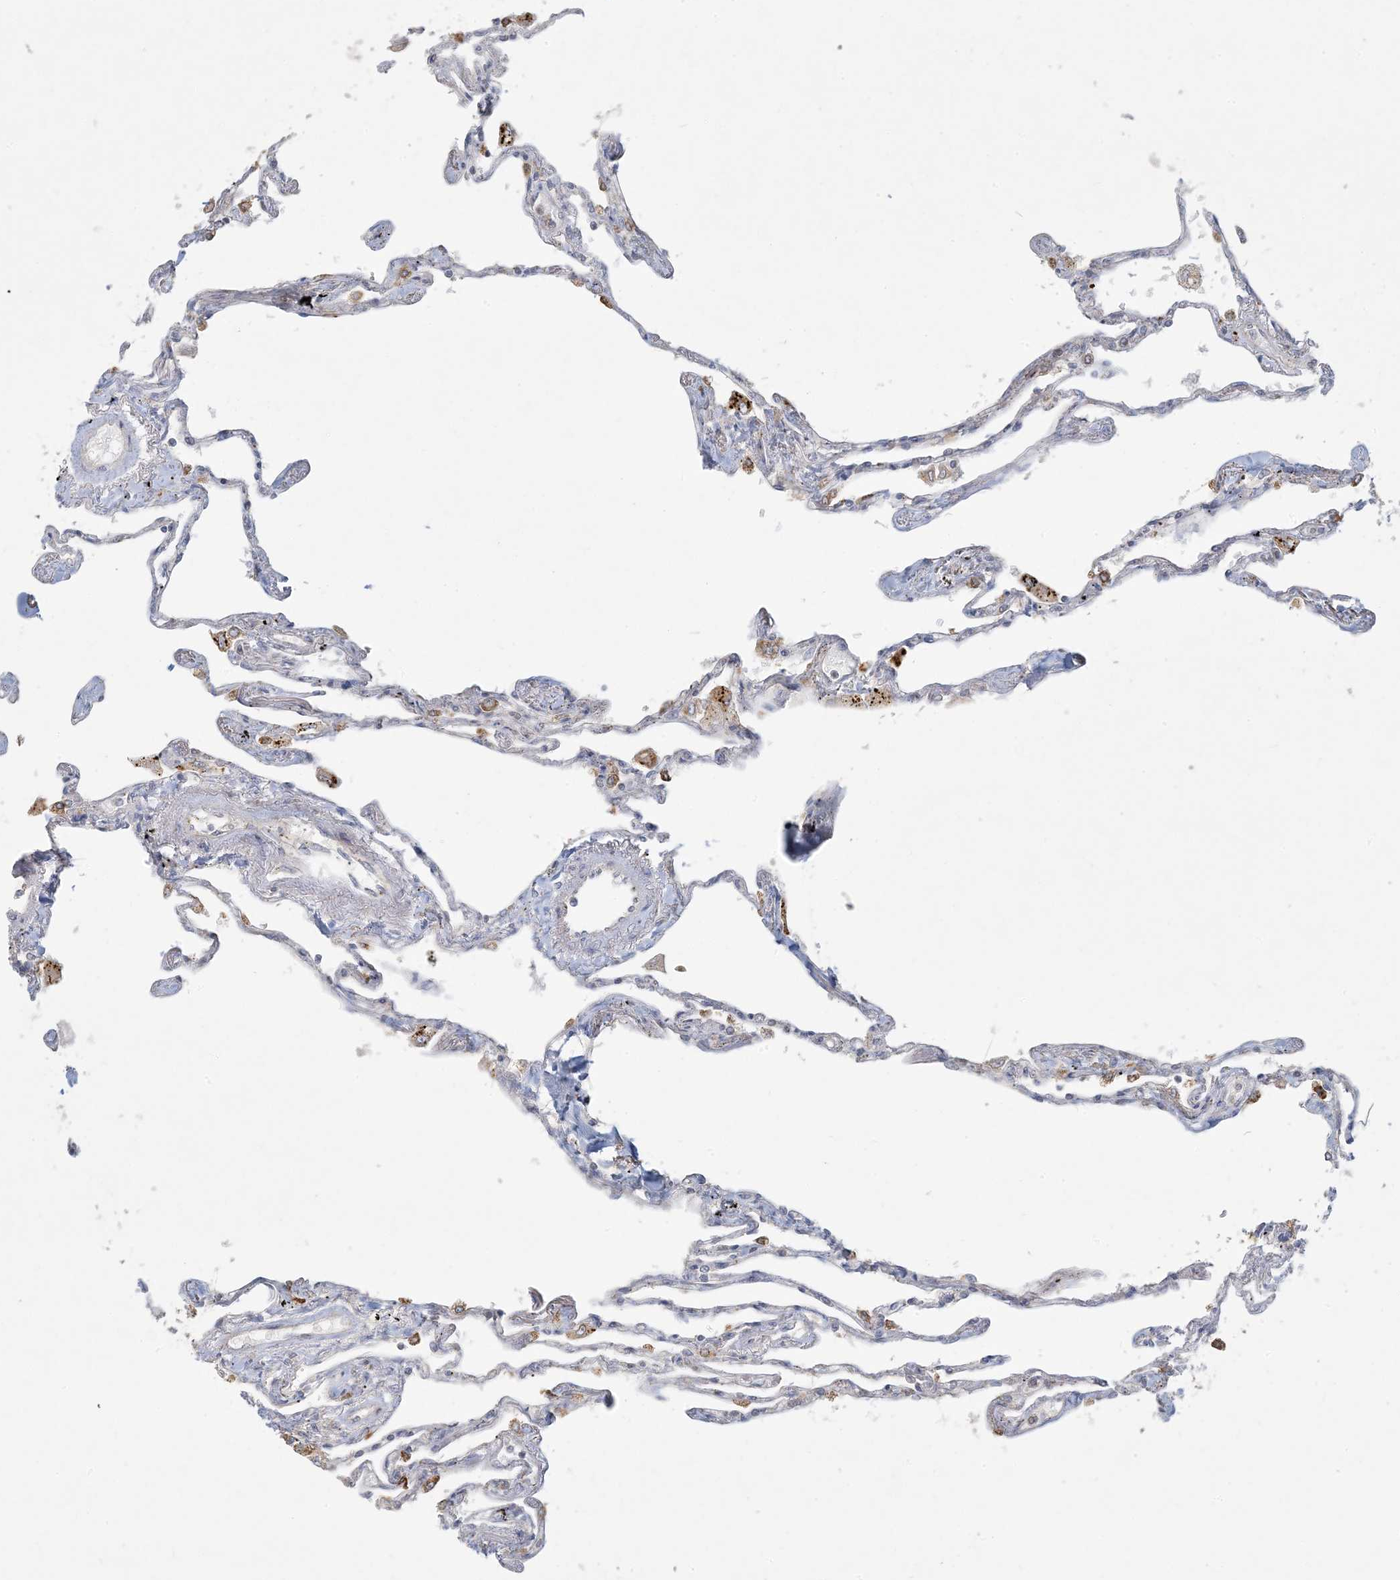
{"staining": {"intensity": "moderate", "quantity": "<25%", "location": "cytoplasmic/membranous"}, "tissue": "lung", "cell_type": "Alveolar cells", "image_type": "normal", "snomed": [{"axis": "morphology", "description": "Normal tissue, NOS"}, {"axis": "topography", "description": "Lung"}], "caption": "Lung stained with immunohistochemistry exhibits moderate cytoplasmic/membranous expression in approximately <25% of alveolar cells.", "gene": "MCAT", "patient": {"sex": "female", "age": 67}}